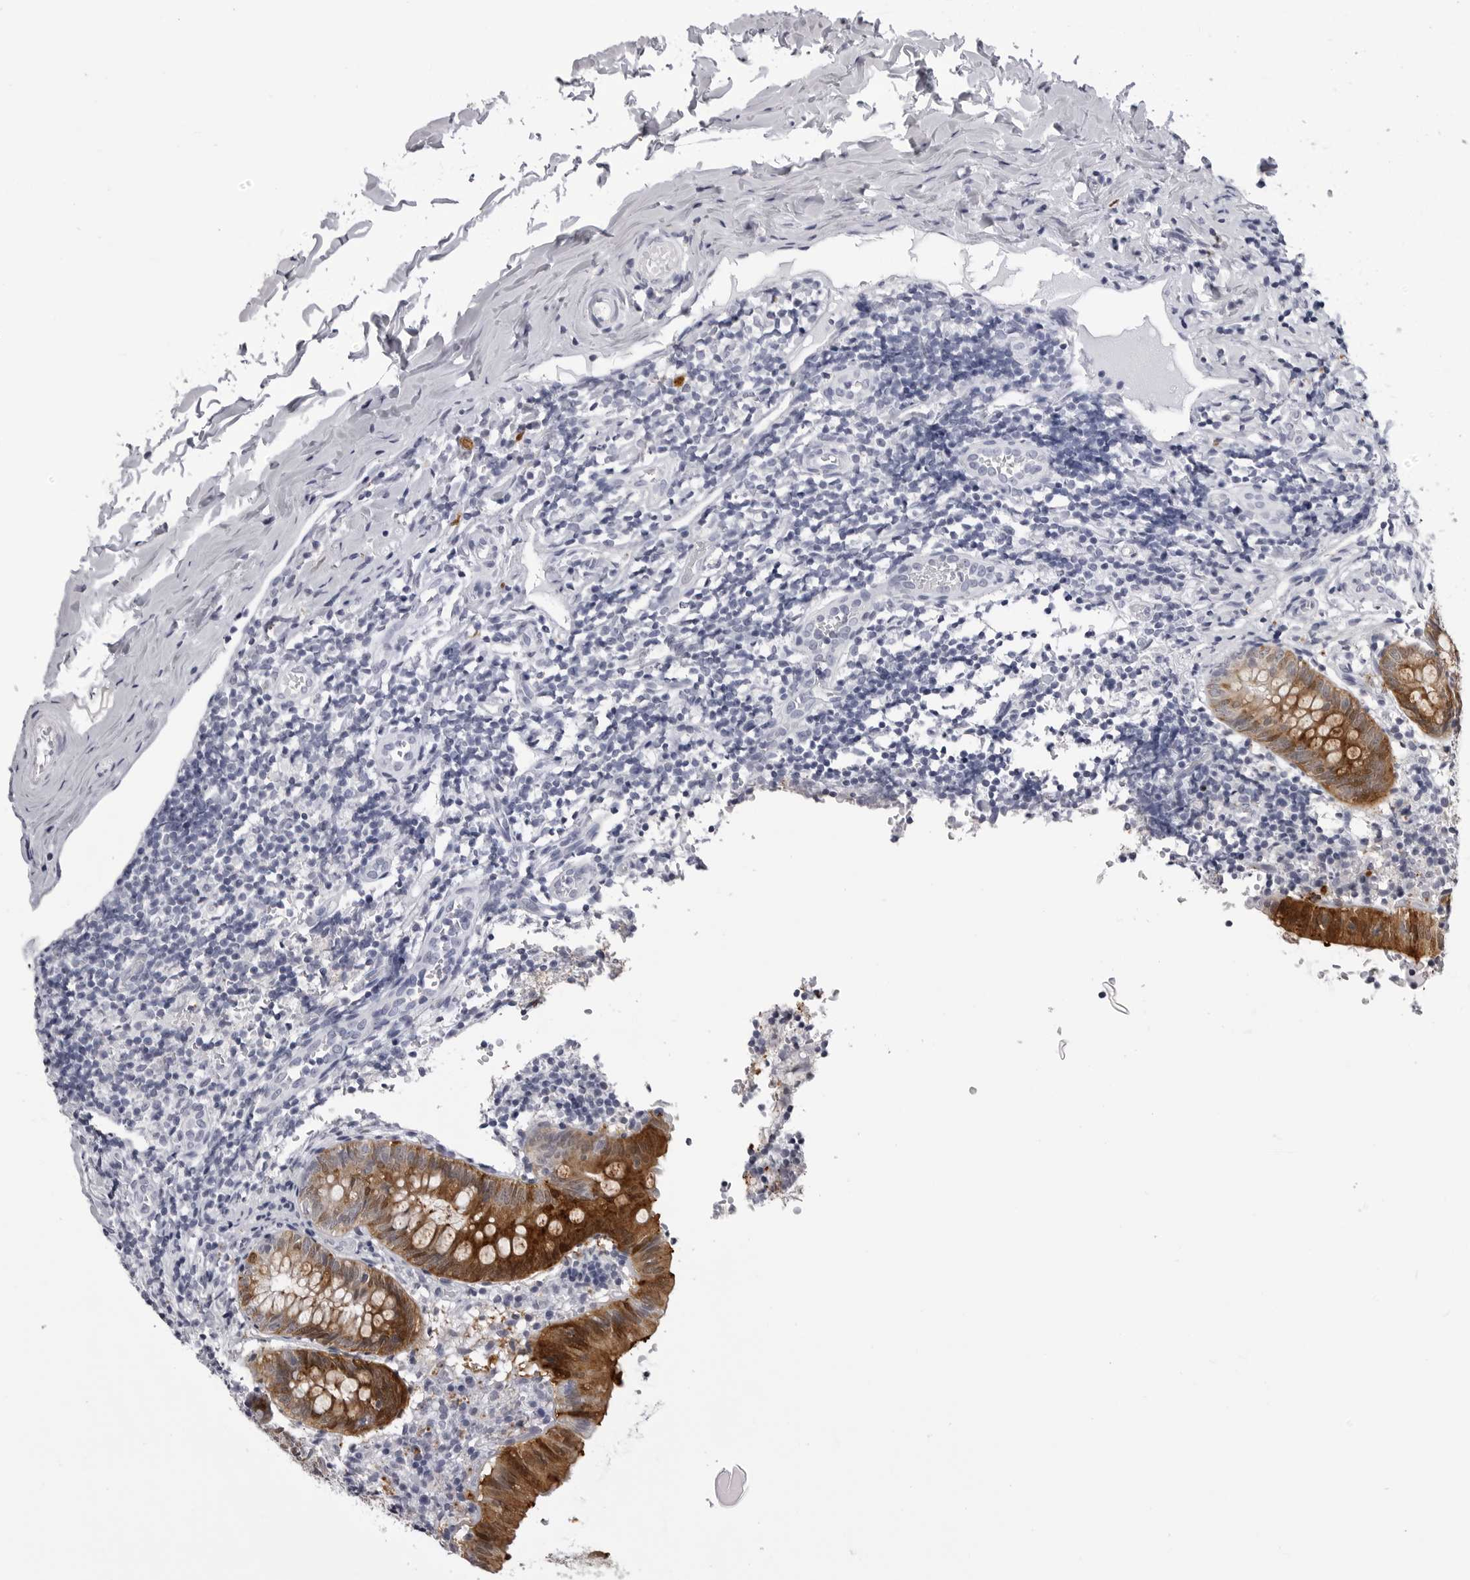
{"staining": {"intensity": "strong", "quantity": ">75%", "location": "cytoplasmic/membranous"}, "tissue": "appendix", "cell_type": "Glandular cells", "image_type": "normal", "snomed": [{"axis": "morphology", "description": "Normal tissue, NOS"}, {"axis": "topography", "description": "Appendix"}], "caption": "Appendix stained with DAB (3,3'-diaminobenzidine) IHC reveals high levels of strong cytoplasmic/membranous expression in about >75% of glandular cells. Ihc stains the protein in brown and the nuclei are stained blue.", "gene": "LGALS4", "patient": {"sex": "male", "age": 8}}